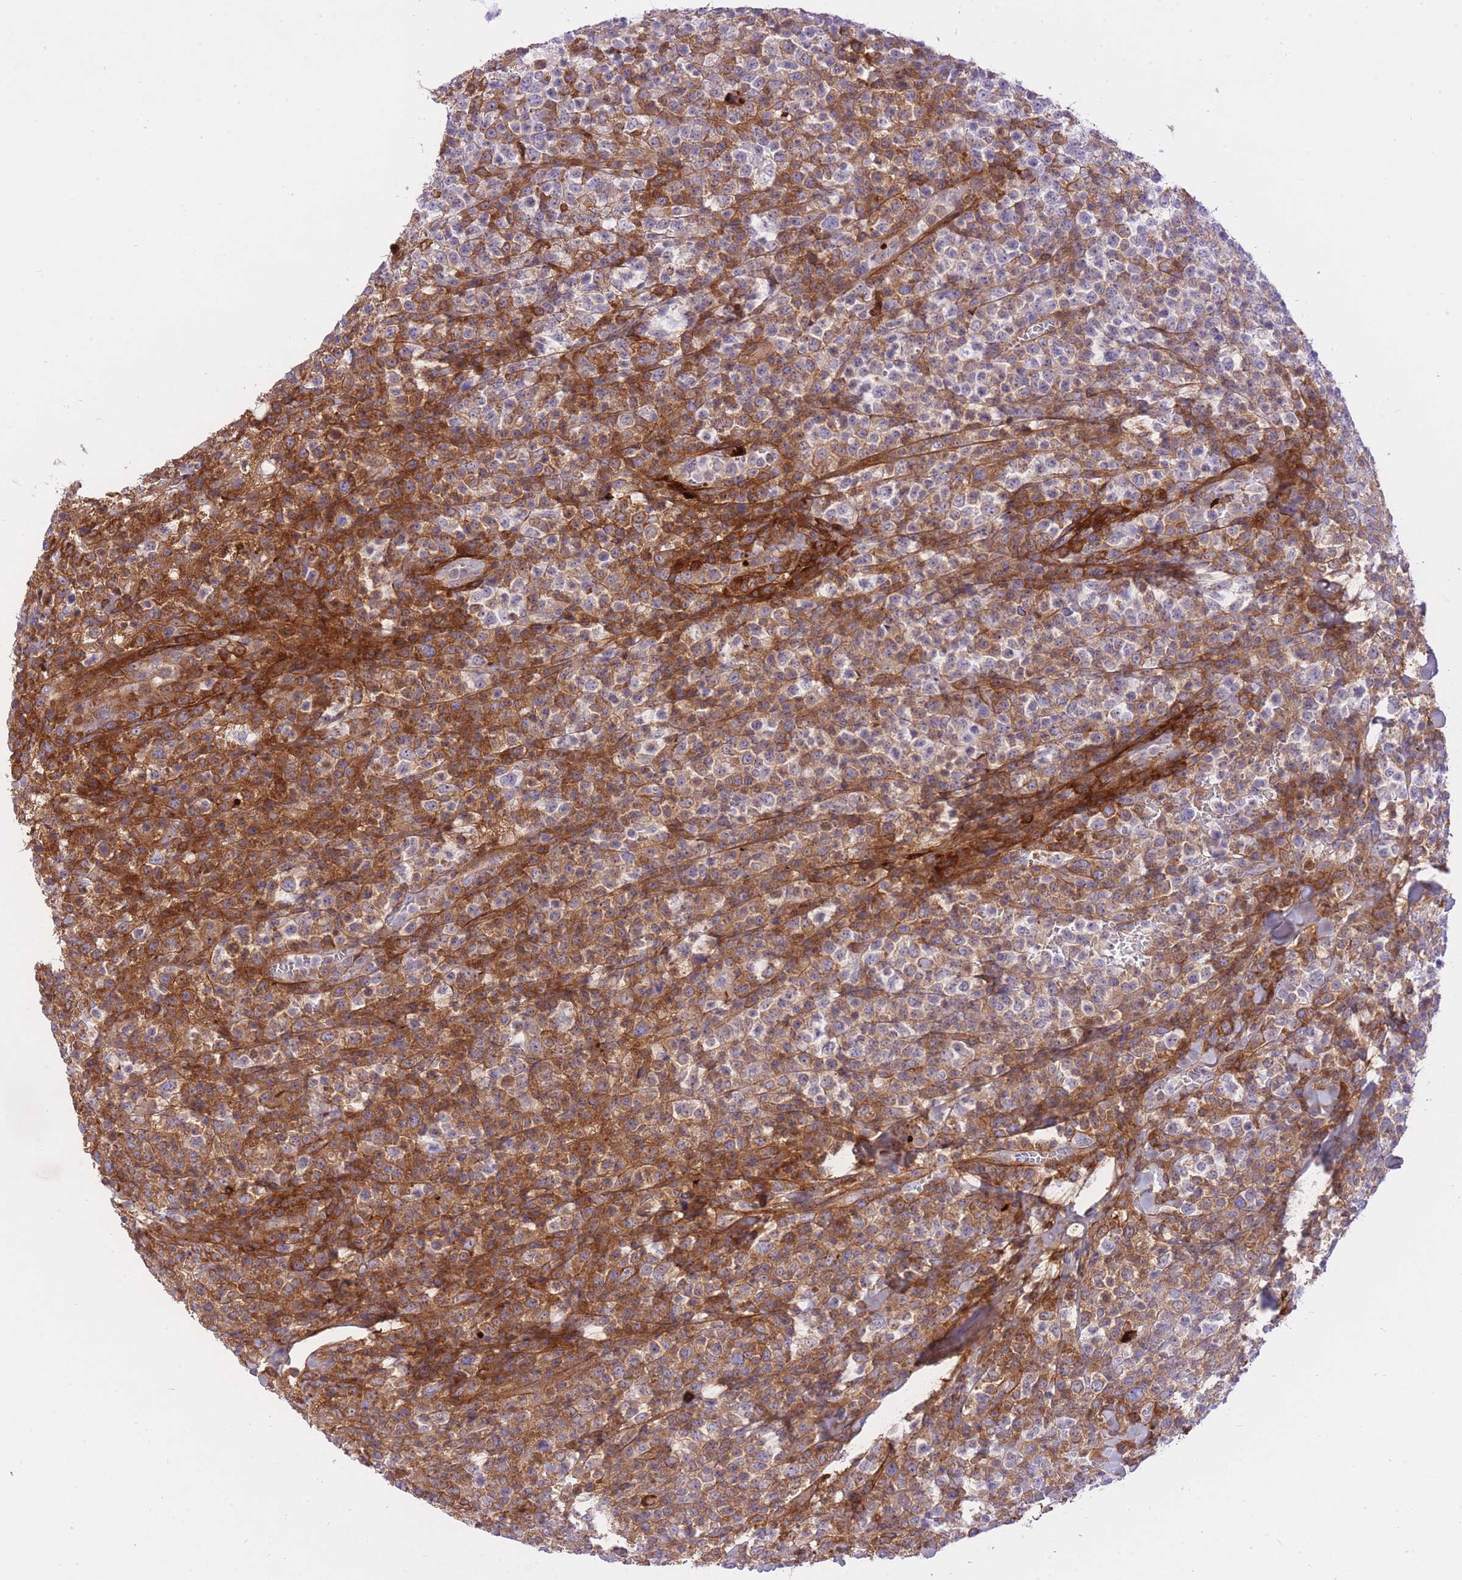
{"staining": {"intensity": "negative", "quantity": "none", "location": "none"}, "tissue": "lymphoma", "cell_type": "Tumor cells", "image_type": "cancer", "snomed": [{"axis": "morphology", "description": "Malignant lymphoma, non-Hodgkin's type, High grade"}, {"axis": "topography", "description": "Colon"}], "caption": "There is no significant staining in tumor cells of lymphoma.", "gene": "HRG", "patient": {"sex": "female", "age": 53}}